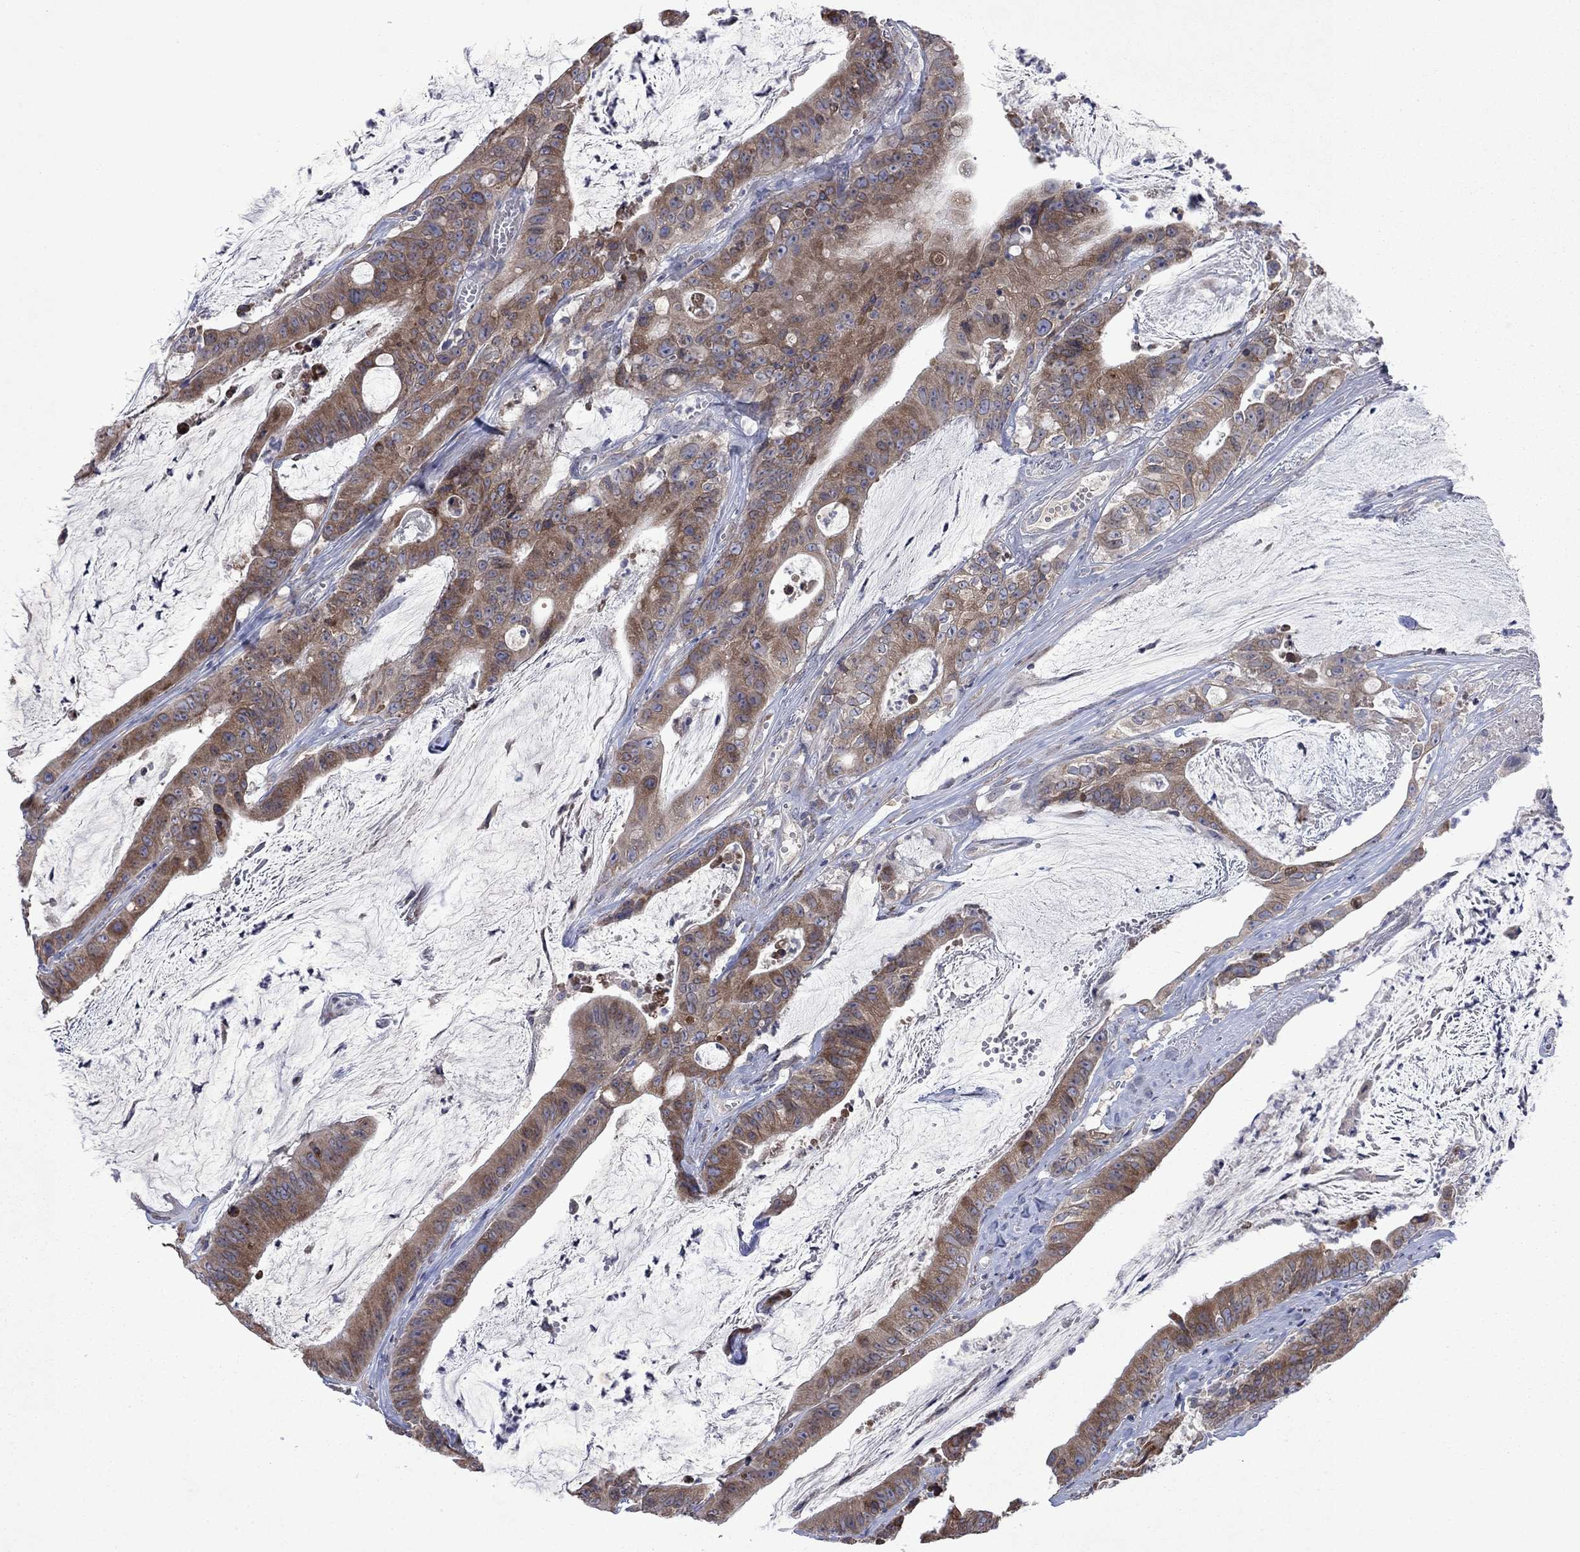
{"staining": {"intensity": "moderate", "quantity": ">75%", "location": "cytoplasmic/membranous"}, "tissue": "colorectal cancer", "cell_type": "Tumor cells", "image_type": "cancer", "snomed": [{"axis": "morphology", "description": "Adenocarcinoma, NOS"}, {"axis": "topography", "description": "Colon"}], "caption": "Protein staining shows moderate cytoplasmic/membranous positivity in about >75% of tumor cells in adenocarcinoma (colorectal).", "gene": "TMEM97", "patient": {"sex": "female", "age": 69}}